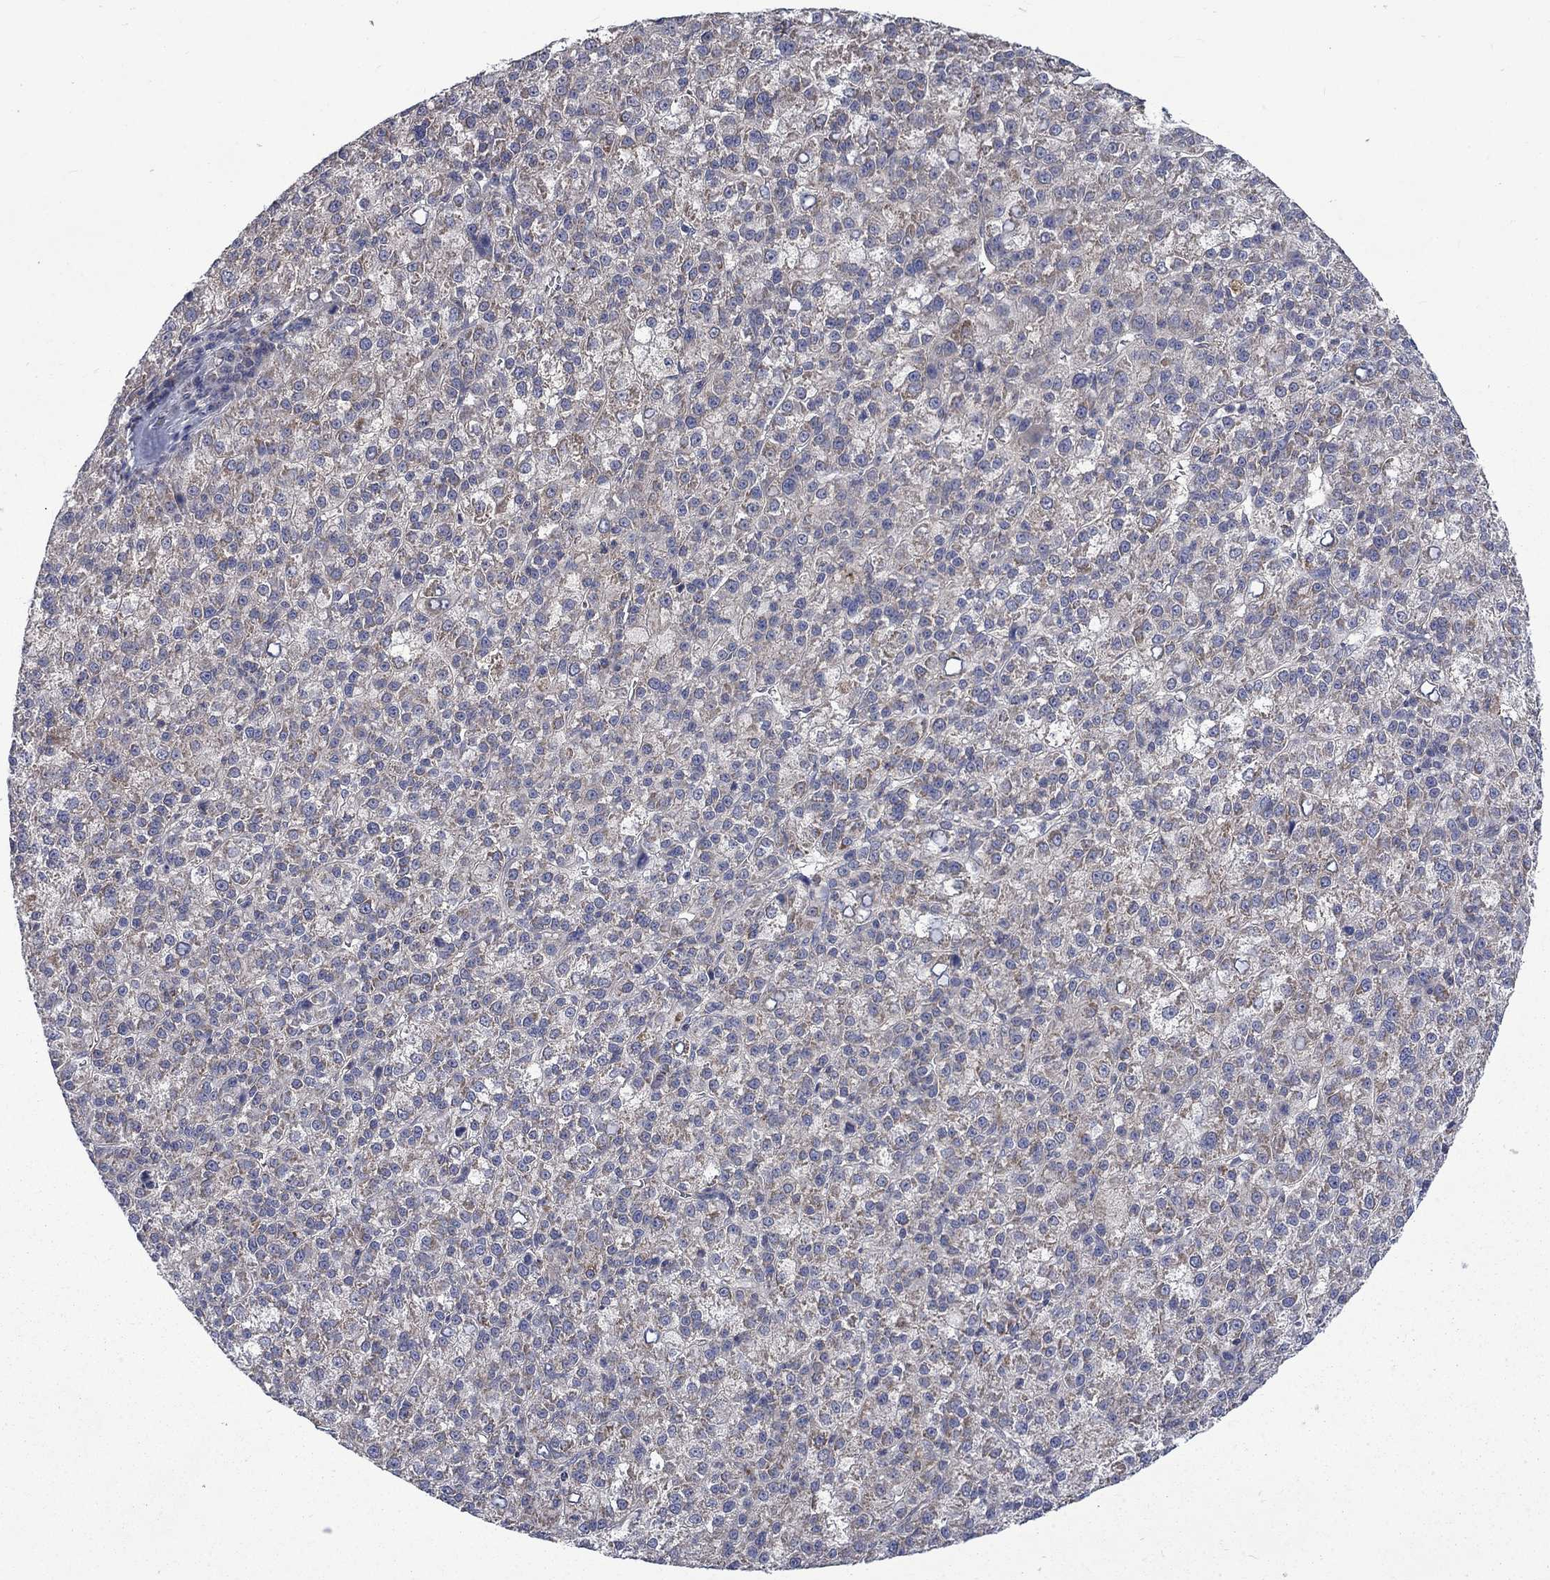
{"staining": {"intensity": "moderate", "quantity": "<25%", "location": "cytoplasmic/membranous"}, "tissue": "liver cancer", "cell_type": "Tumor cells", "image_type": "cancer", "snomed": [{"axis": "morphology", "description": "Carcinoma, Hepatocellular, NOS"}, {"axis": "topography", "description": "Liver"}], "caption": "This is a micrograph of immunohistochemistry (IHC) staining of hepatocellular carcinoma (liver), which shows moderate positivity in the cytoplasmic/membranous of tumor cells.", "gene": "HSPA12A", "patient": {"sex": "female", "age": 60}}